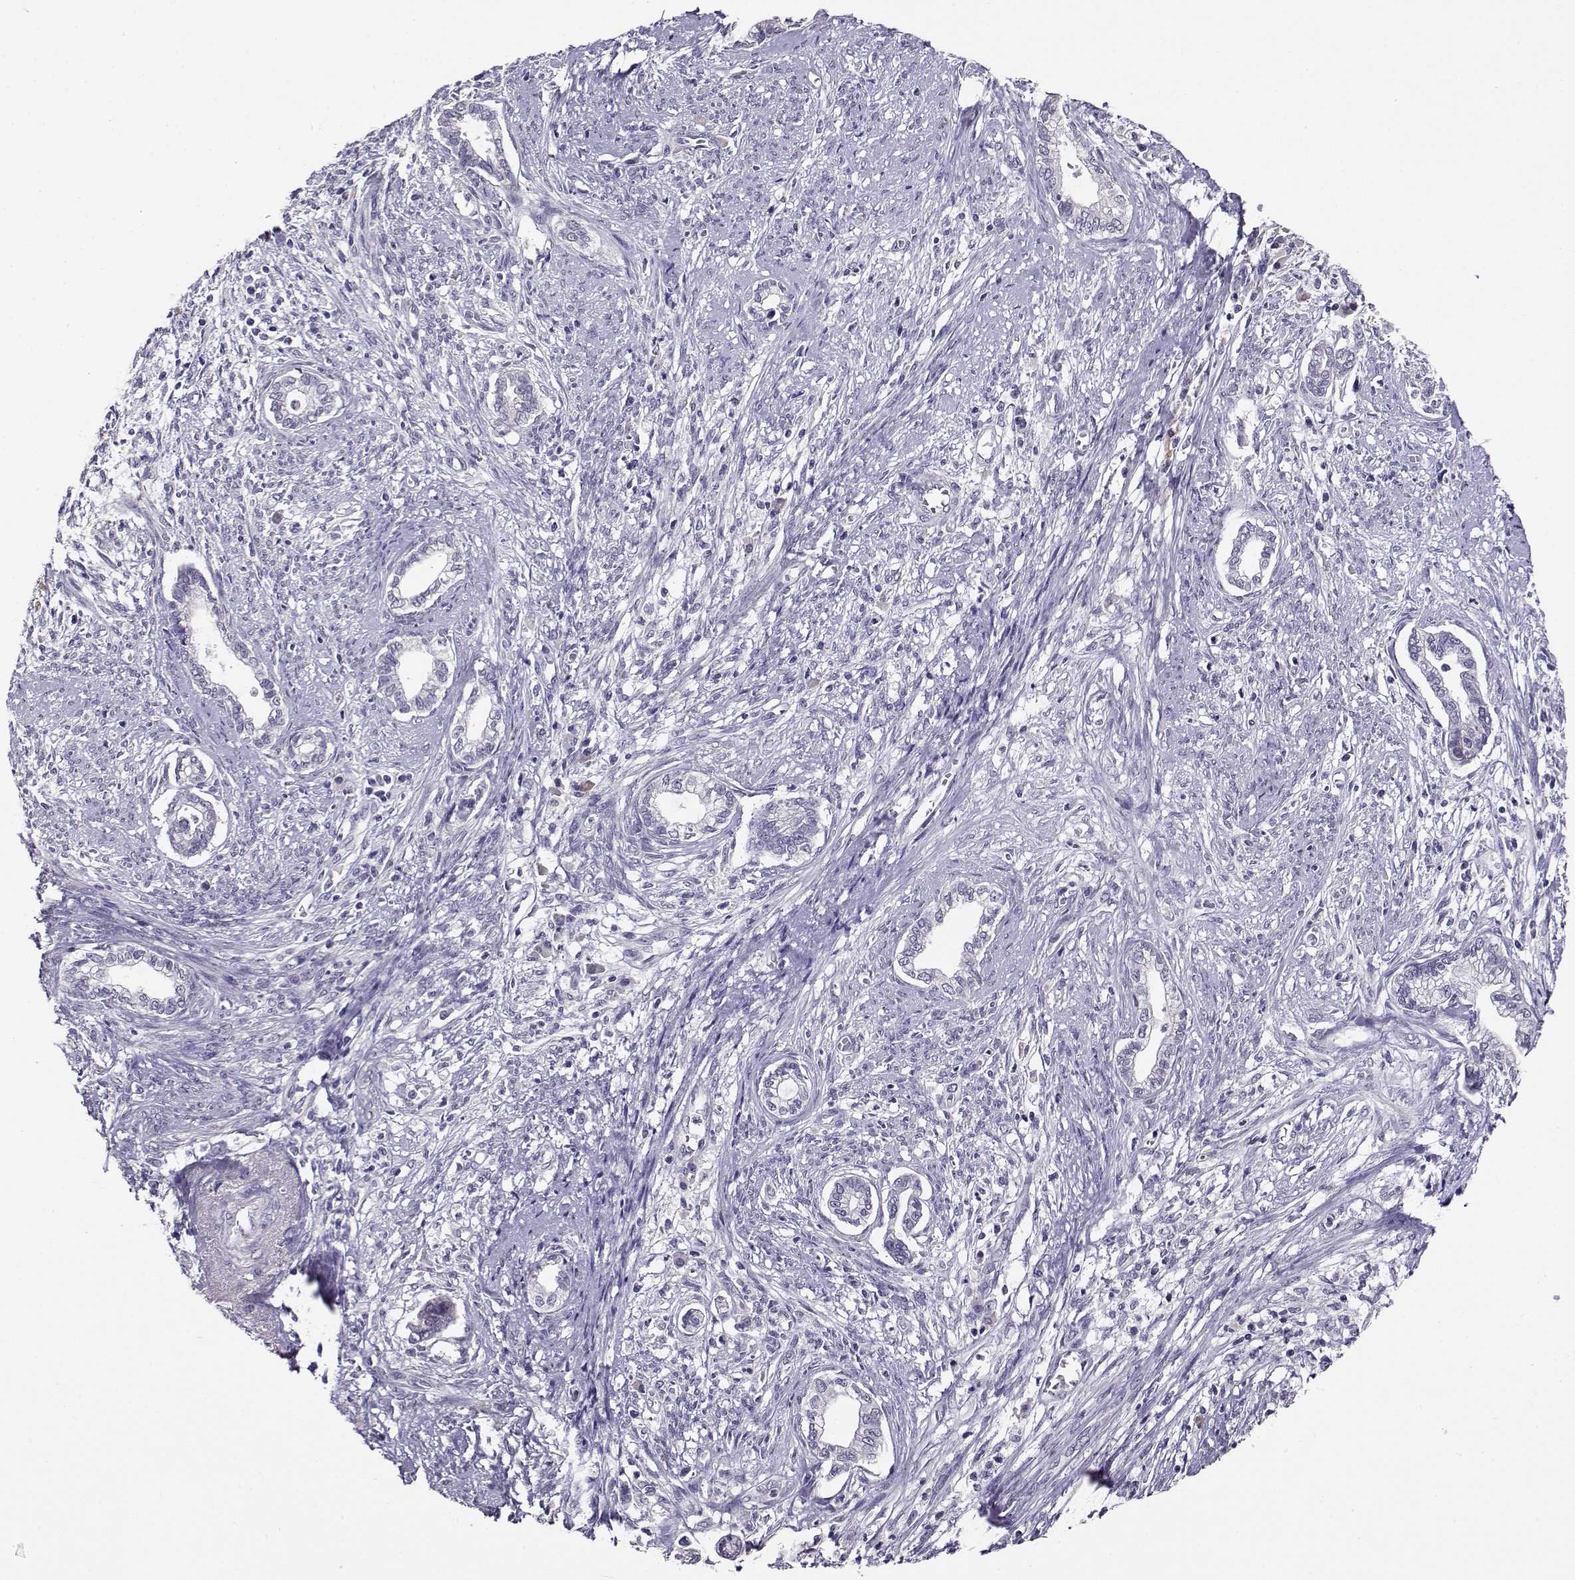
{"staining": {"intensity": "negative", "quantity": "none", "location": "none"}, "tissue": "cervical cancer", "cell_type": "Tumor cells", "image_type": "cancer", "snomed": [{"axis": "morphology", "description": "Adenocarcinoma, NOS"}, {"axis": "topography", "description": "Cervix"}], "caption": "Tumor cells show no significant expression in cervical cancer (adenocarcinoma).", "gene": "RHOXF2", "patient": {"sex": "female", "age": 62}}